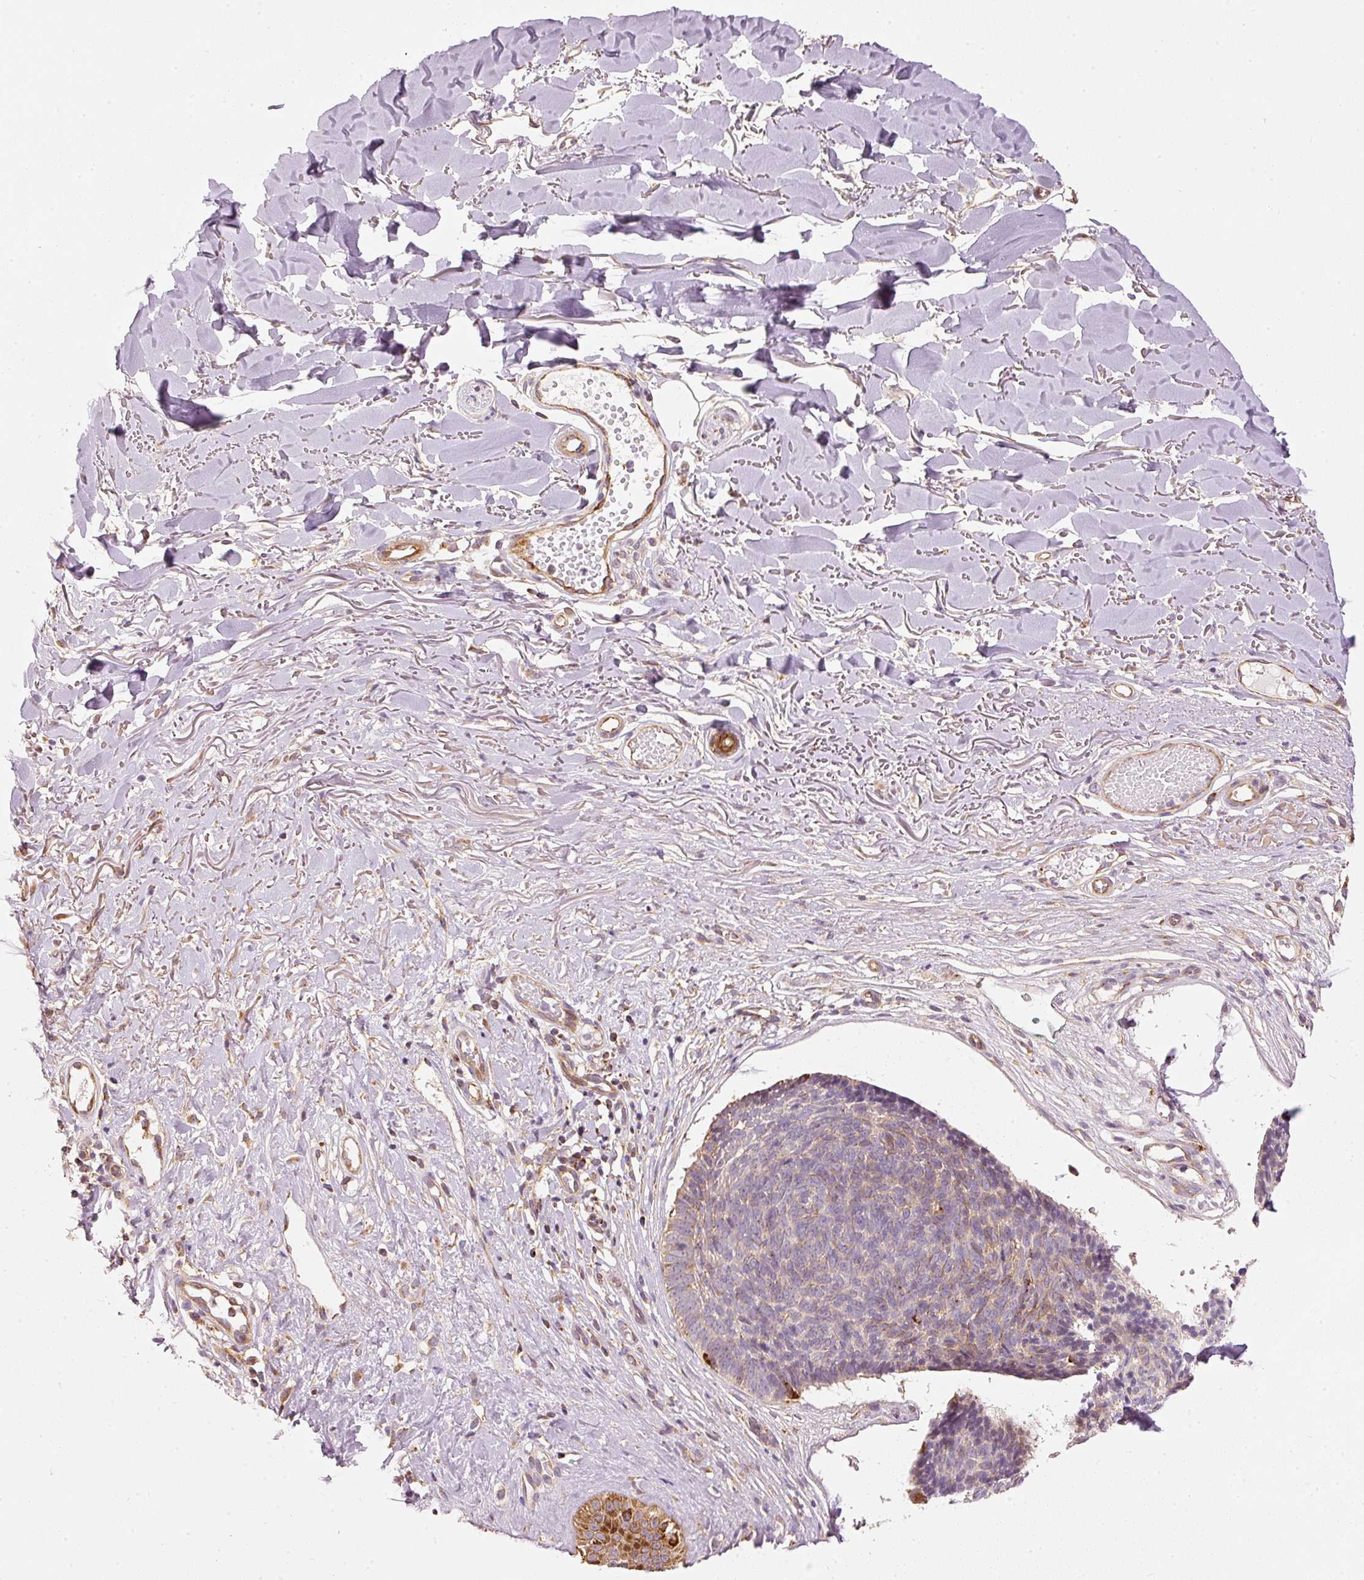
{"staining": {"intensity": "weak", "quantity": "<25%", "location": "cytoplasmic/membranous"}, "tissue": "skin cancer", "cell_type": "Tumor cells", "image_type": "cancer", "snomed": [{"axis": "morphology", "description": "Basal cell carcinoma"}, {"axis": "topography", "description": "Skin"}, {"axis": "topography", "description": "Skin of neck"}, {"axis": "topography", "description": "Skin of shoulder"}, {"axis": "topography", "description": "Skin of back"}], "caption": "Tumor cells show no significant positivity in basal cell carcinoma (skin).", "gene": "MTHFD1L", "patient": {"sex": "male", "age": 80}}